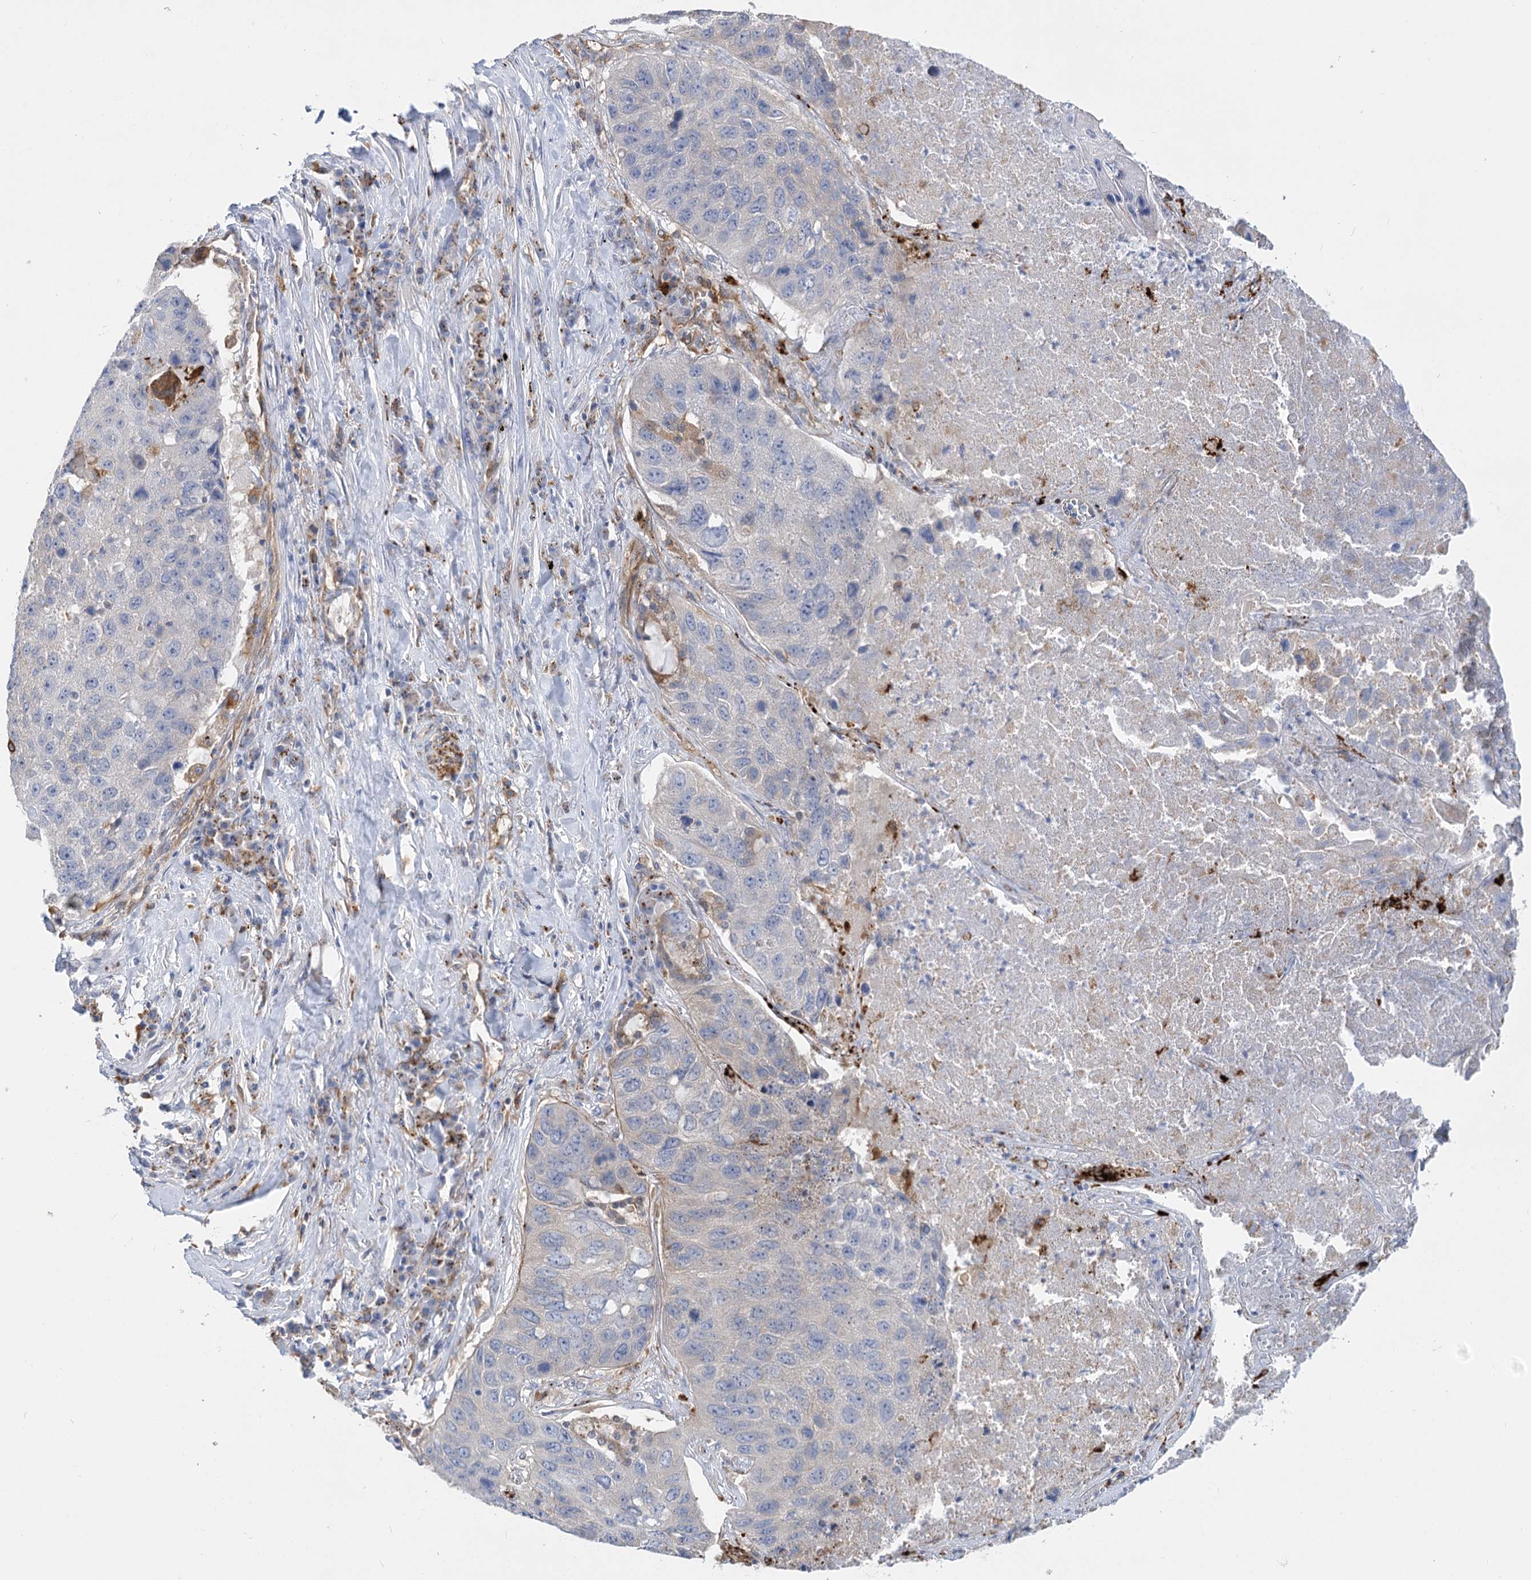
{"staining": {"intensity": "negative", "quantity": "none", "location": "none"}, "tissue": "lung cancer", "cell_type": "Tumor cells", "image_type": "cancer", "snomed": [{"axis": "morphology", "description": "Squamous cell carcinoma, NOS"}, {"axis": "topography", "description": "Lung"}], "caption": "Image shows no significant protein staining in tumor cells of lung cancer.", "gene": "GUSB", "patient": {"sex": "male", "age": 61}}